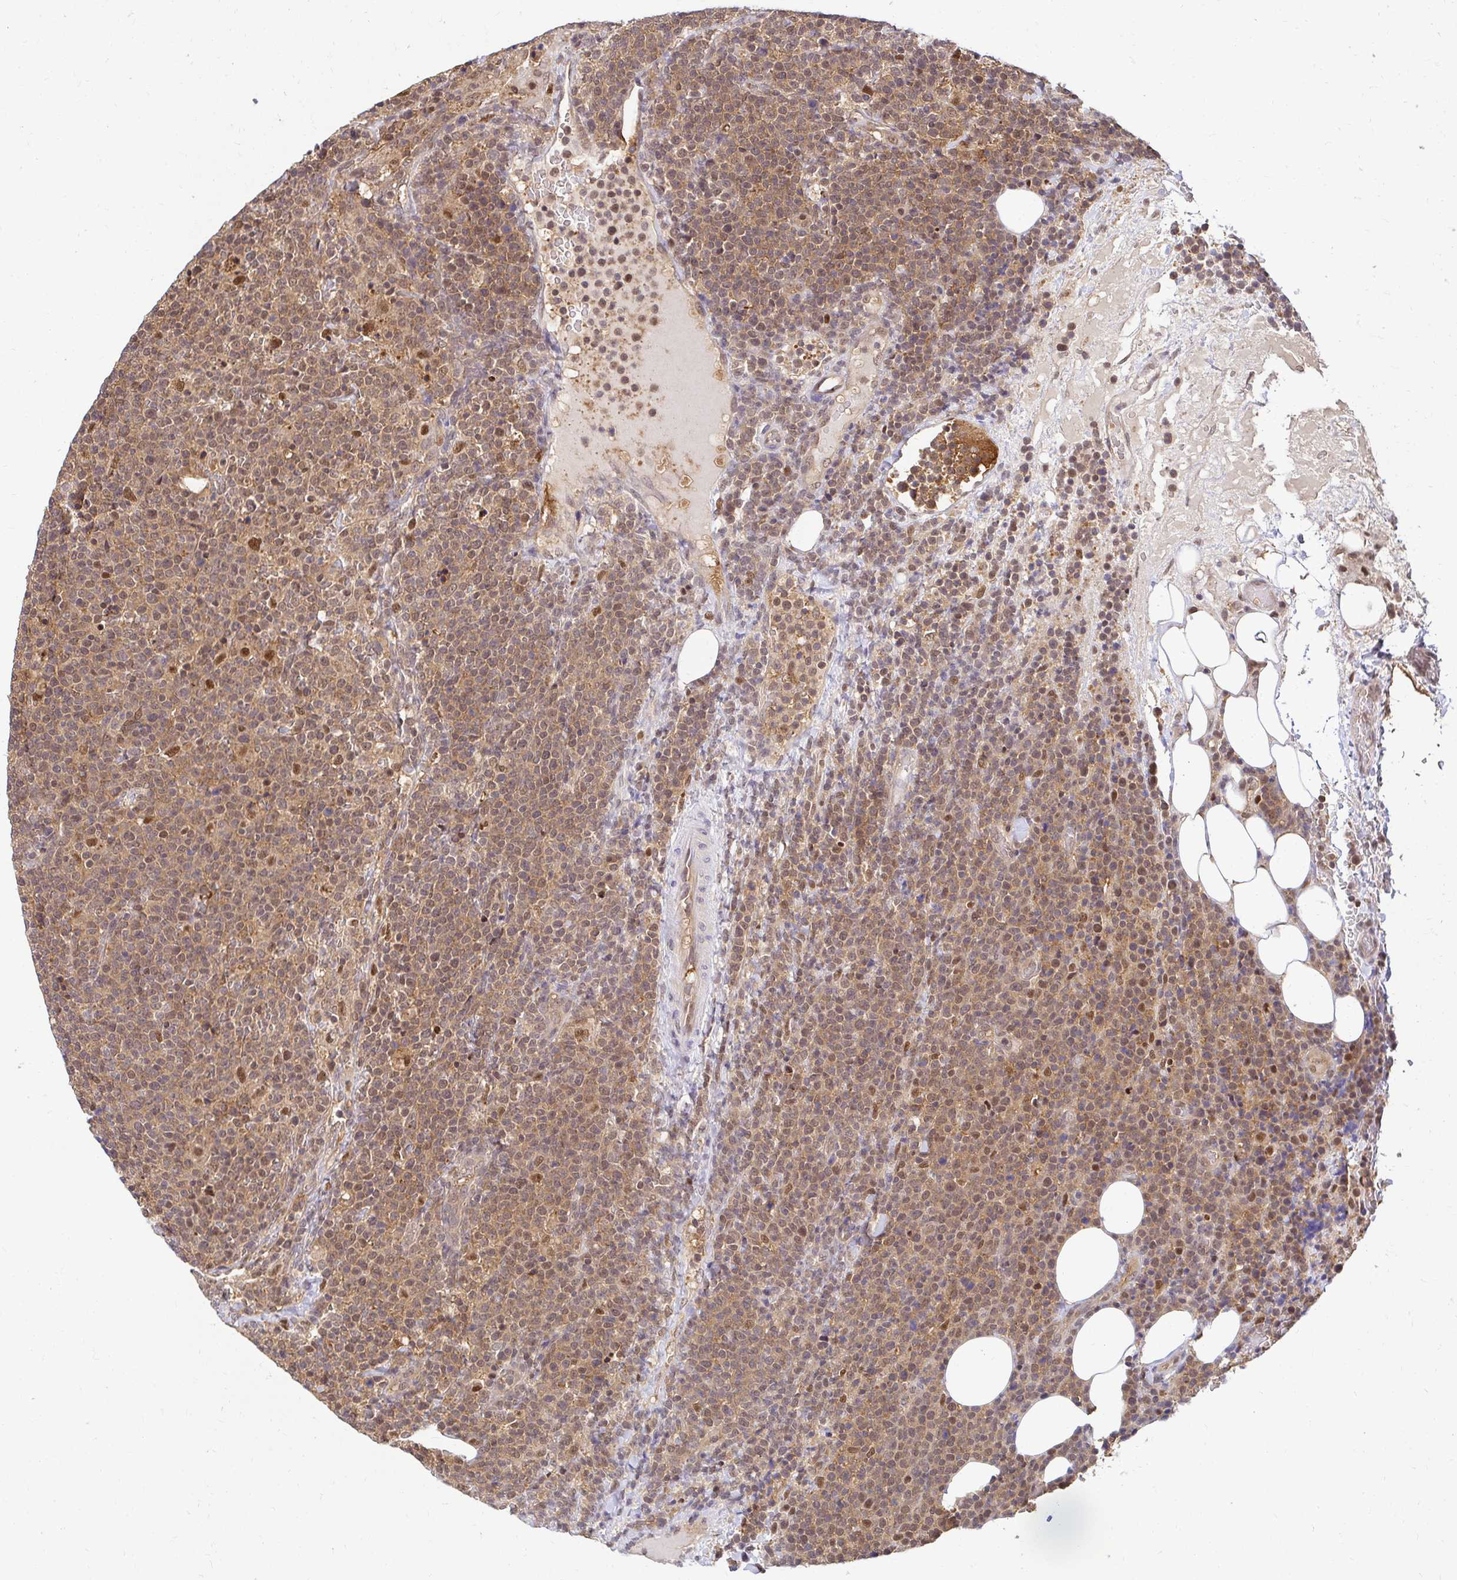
{"staining": {"intensity": "moderate", "quantity": ">75%", "location": "cytoplasmic/membranous,nuclear"}, "tissue": "lymphoma", "cell_type": "Tumor cells", "image_type": "cancer", "snomed": [{"axis": "morphology", "description": "Malignant lymphoma, non-Hodgkin's type, High grade"}, {"axis": "topography", "description": "Lymph node"}], "caption": "Moderate cytoplasmic/membranous and nuclear staining for a protein is identified in approximately >75% of tumor cells of lymphoma using IHC.", "gene": "PSMA4", "patient": {"sex": "male", "age": 61}}